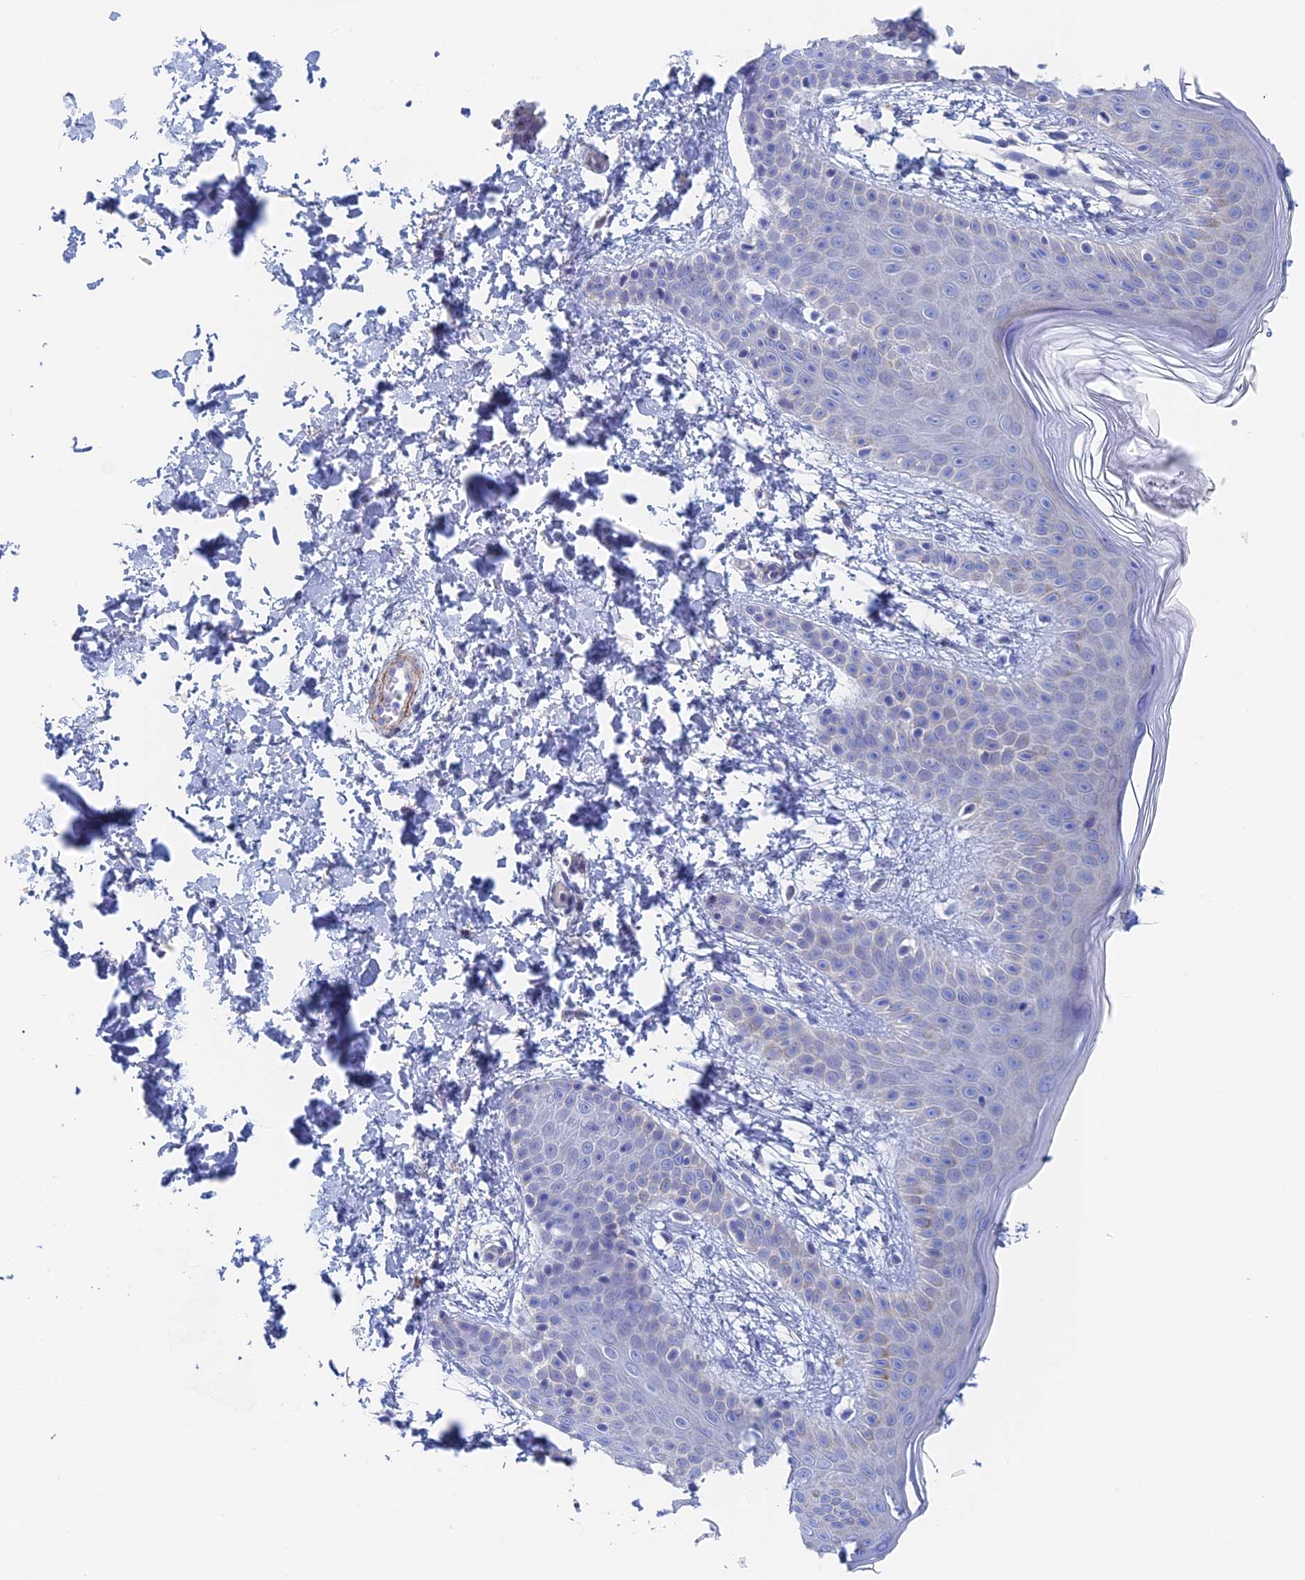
{"staining": {"intensity": "negative", "quantity": "none", "location": "none"}, "tissue": "skin", "cell_type": "Fibroblasts", "image_type": "normal", "snomed": [{"axis": "morphology", "description": "Normal tissue, NOS"}, {"axis": "topography", "description": "Skin"}], "caption": "IHC histopathology image of benign human skin stained for a protein (brown), which exhibits no staining in fibroblasts.", "gene": "KCNK18", "patient": {"sex": "male", "age": 36}}